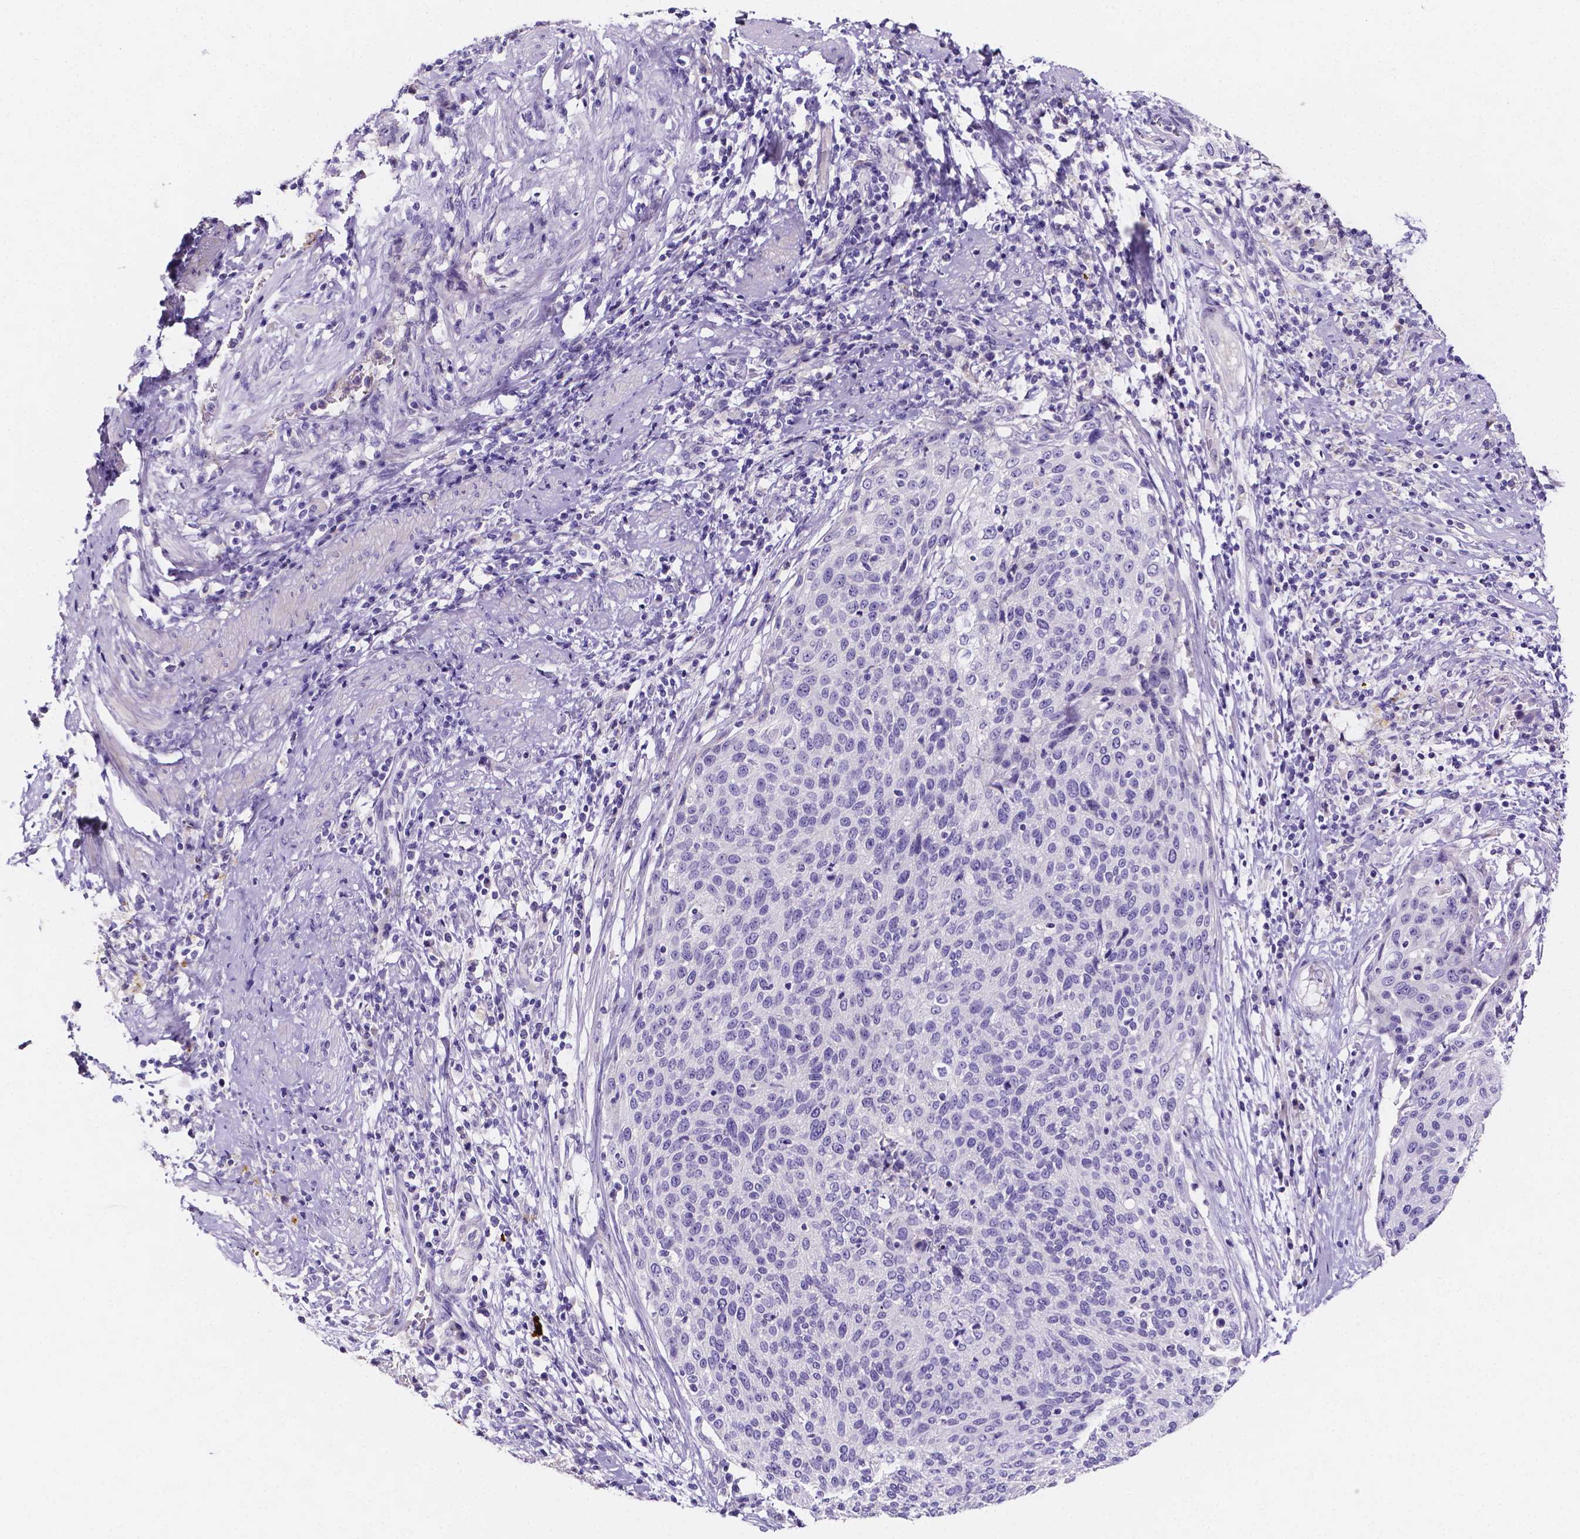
{"staining": {"intensity": "negative", "quantity": "none", "location": "none"}, "tissue": "breast cancer", "cell_type": "Tumor cells", "image_type": "cancer", "snomed": [{"axis": "morphology", "description": "Duct carcinoma"}, {"axis": "topography", "description": "Breast"}], "caption": "Tumor cells are negative for brown protein staining in breast cancer.", "gene": "NRGN", "patient": {"sex": "female", "age": 54}}